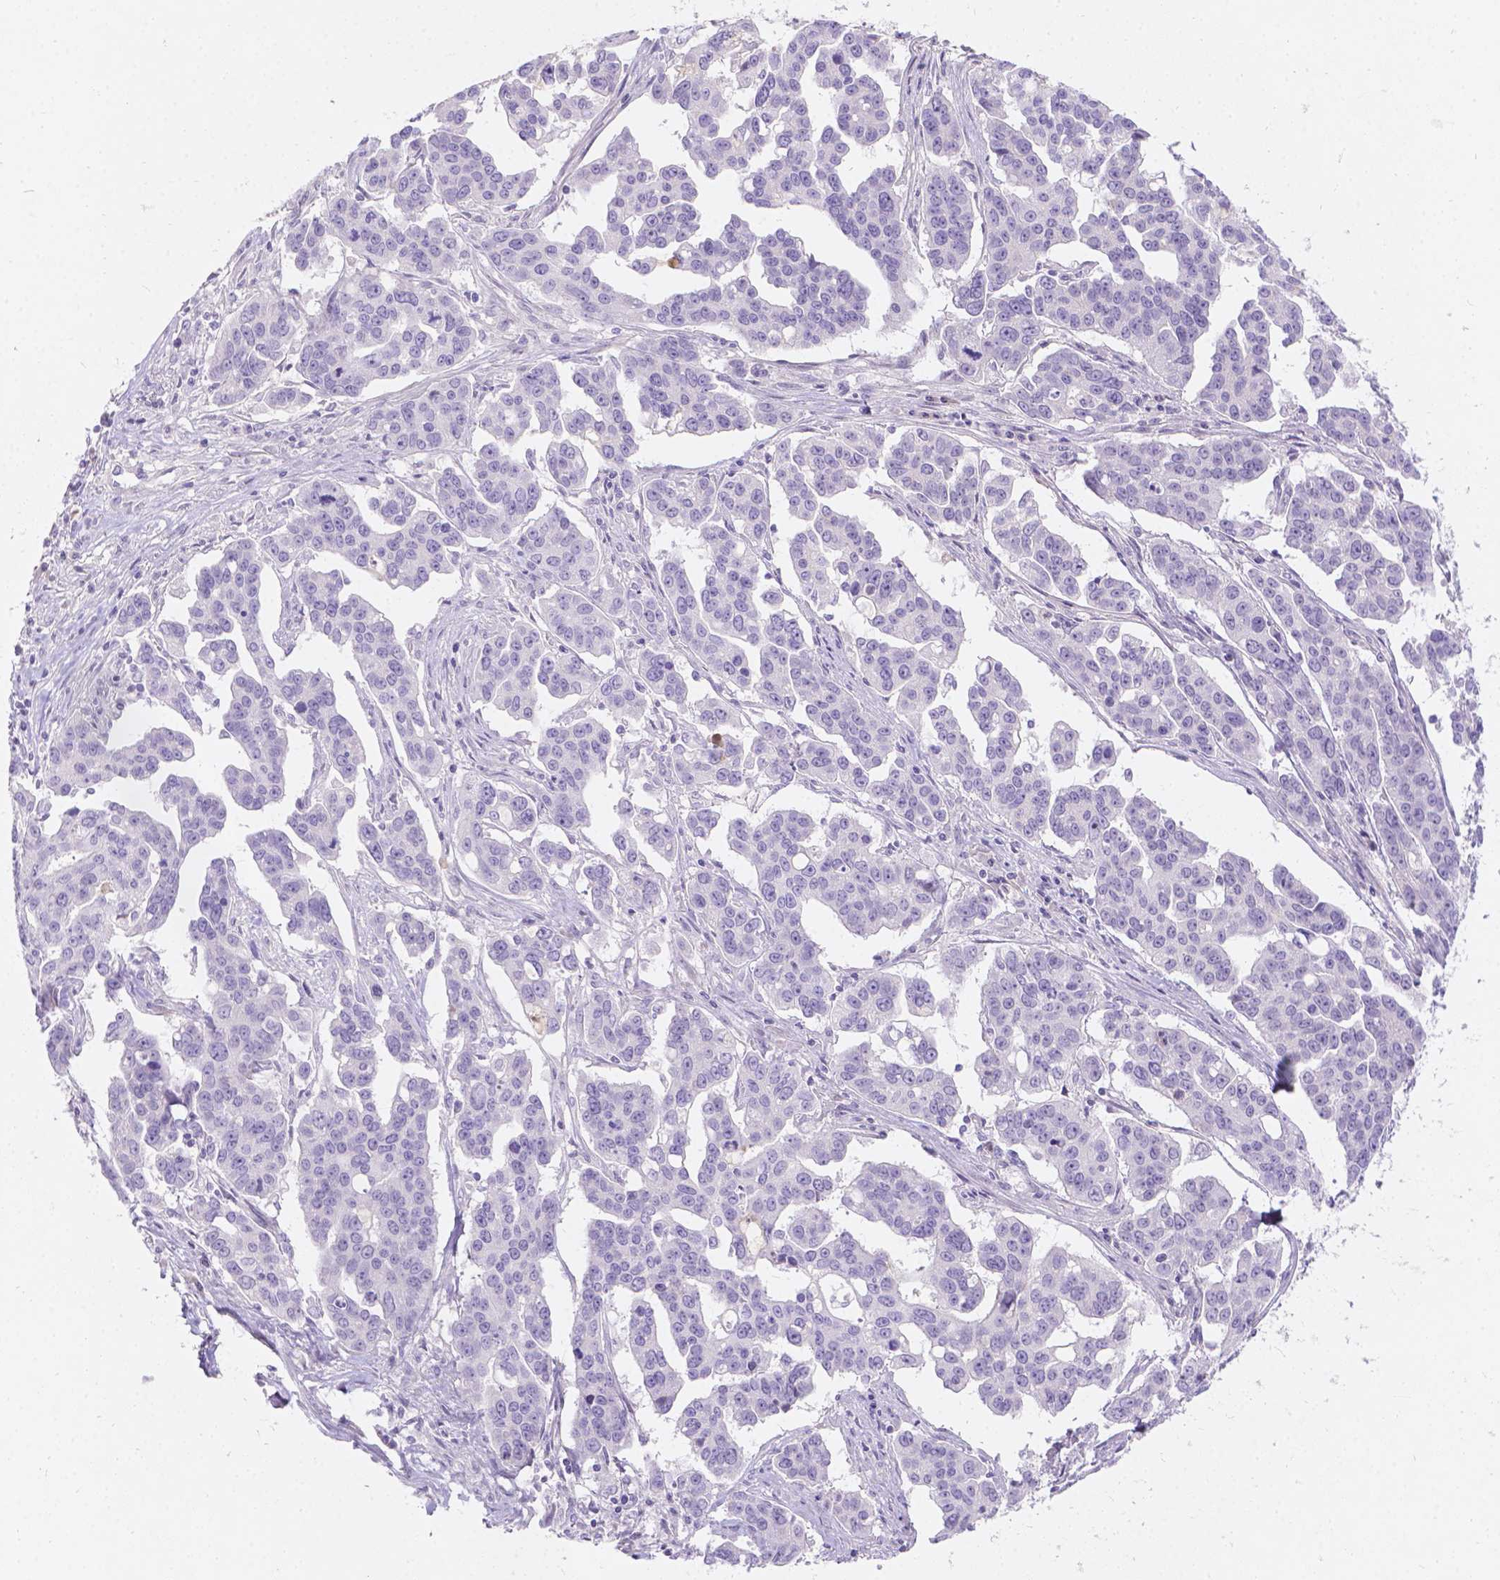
{"staining": {"intensity": "negative", "quantity": "none", "location": "none"}, "tissue": "ovarian cancer", "cell_type": "Tumor cells", "image_type": "cancer", "snomed": [{"axis": "morphology", "description": "Carcinoma, endometroid"}, {"axis": "topography", "description": "Ovary"}], "caption": "An image of endometroid carcinoma (ovarian) stained for a protein displays no brown staining in tumor cells.", "gene": "GAL3ST2", "patient": {"sex": "female", "age": 78}}